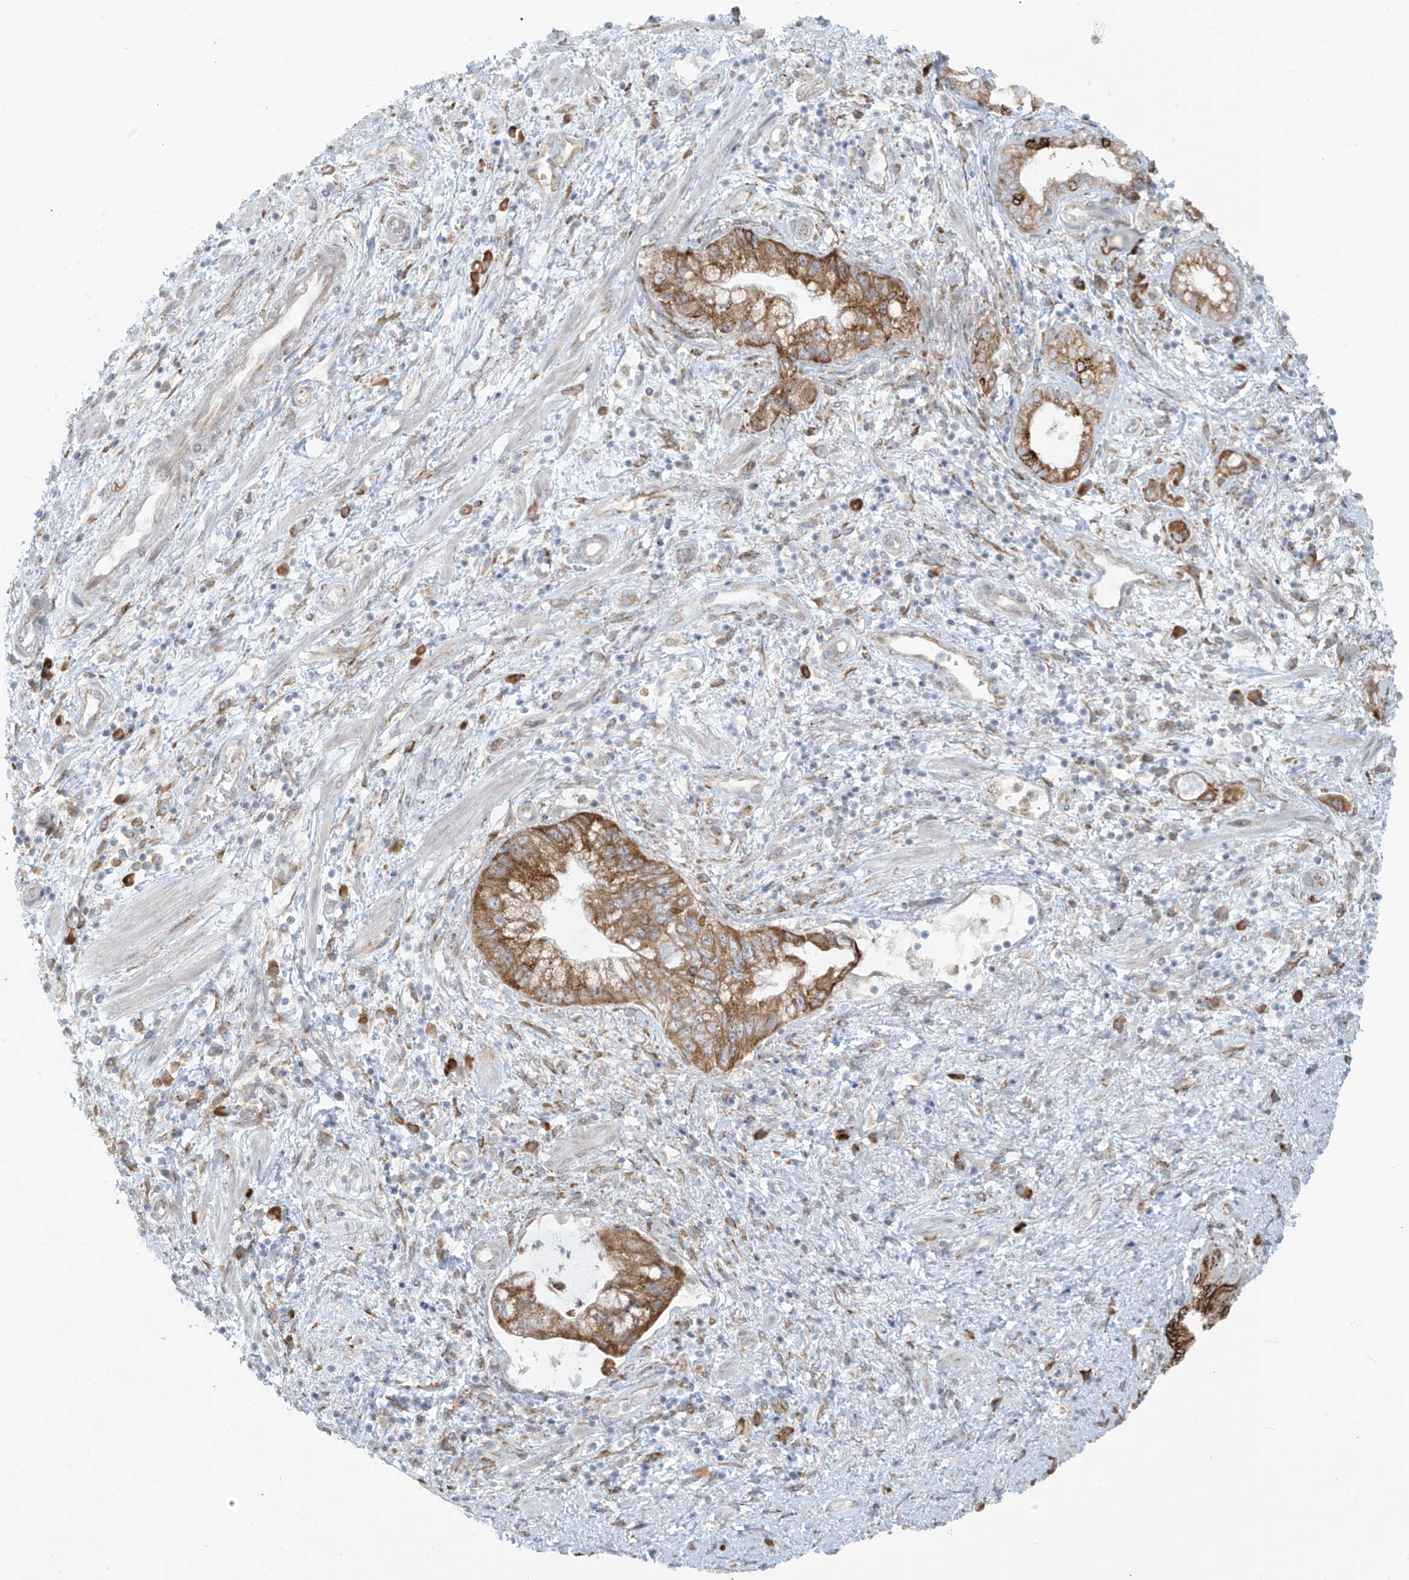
{"staining": {"intensity": "moderate", "quantity": ">75%", "location": "cytoplasmic/membranous"}, "tissue": "pancreatic cancer", "cell_type": "Tumor cells", "image_type": "cancer", "snomed": [{"axis": "morphology", "description": "Adenocarcinoma, NOS"}, {"axis": "topography", "description": "Pancreas"}], "caption": "Protein analysis of pancreatic adenocarcinoma tissue shows moderate cytoplasmic/membranous expression in about >75% of tumor cells.", "gene": "KATNIP", "patient": {"sex": "female", "age": 73}}